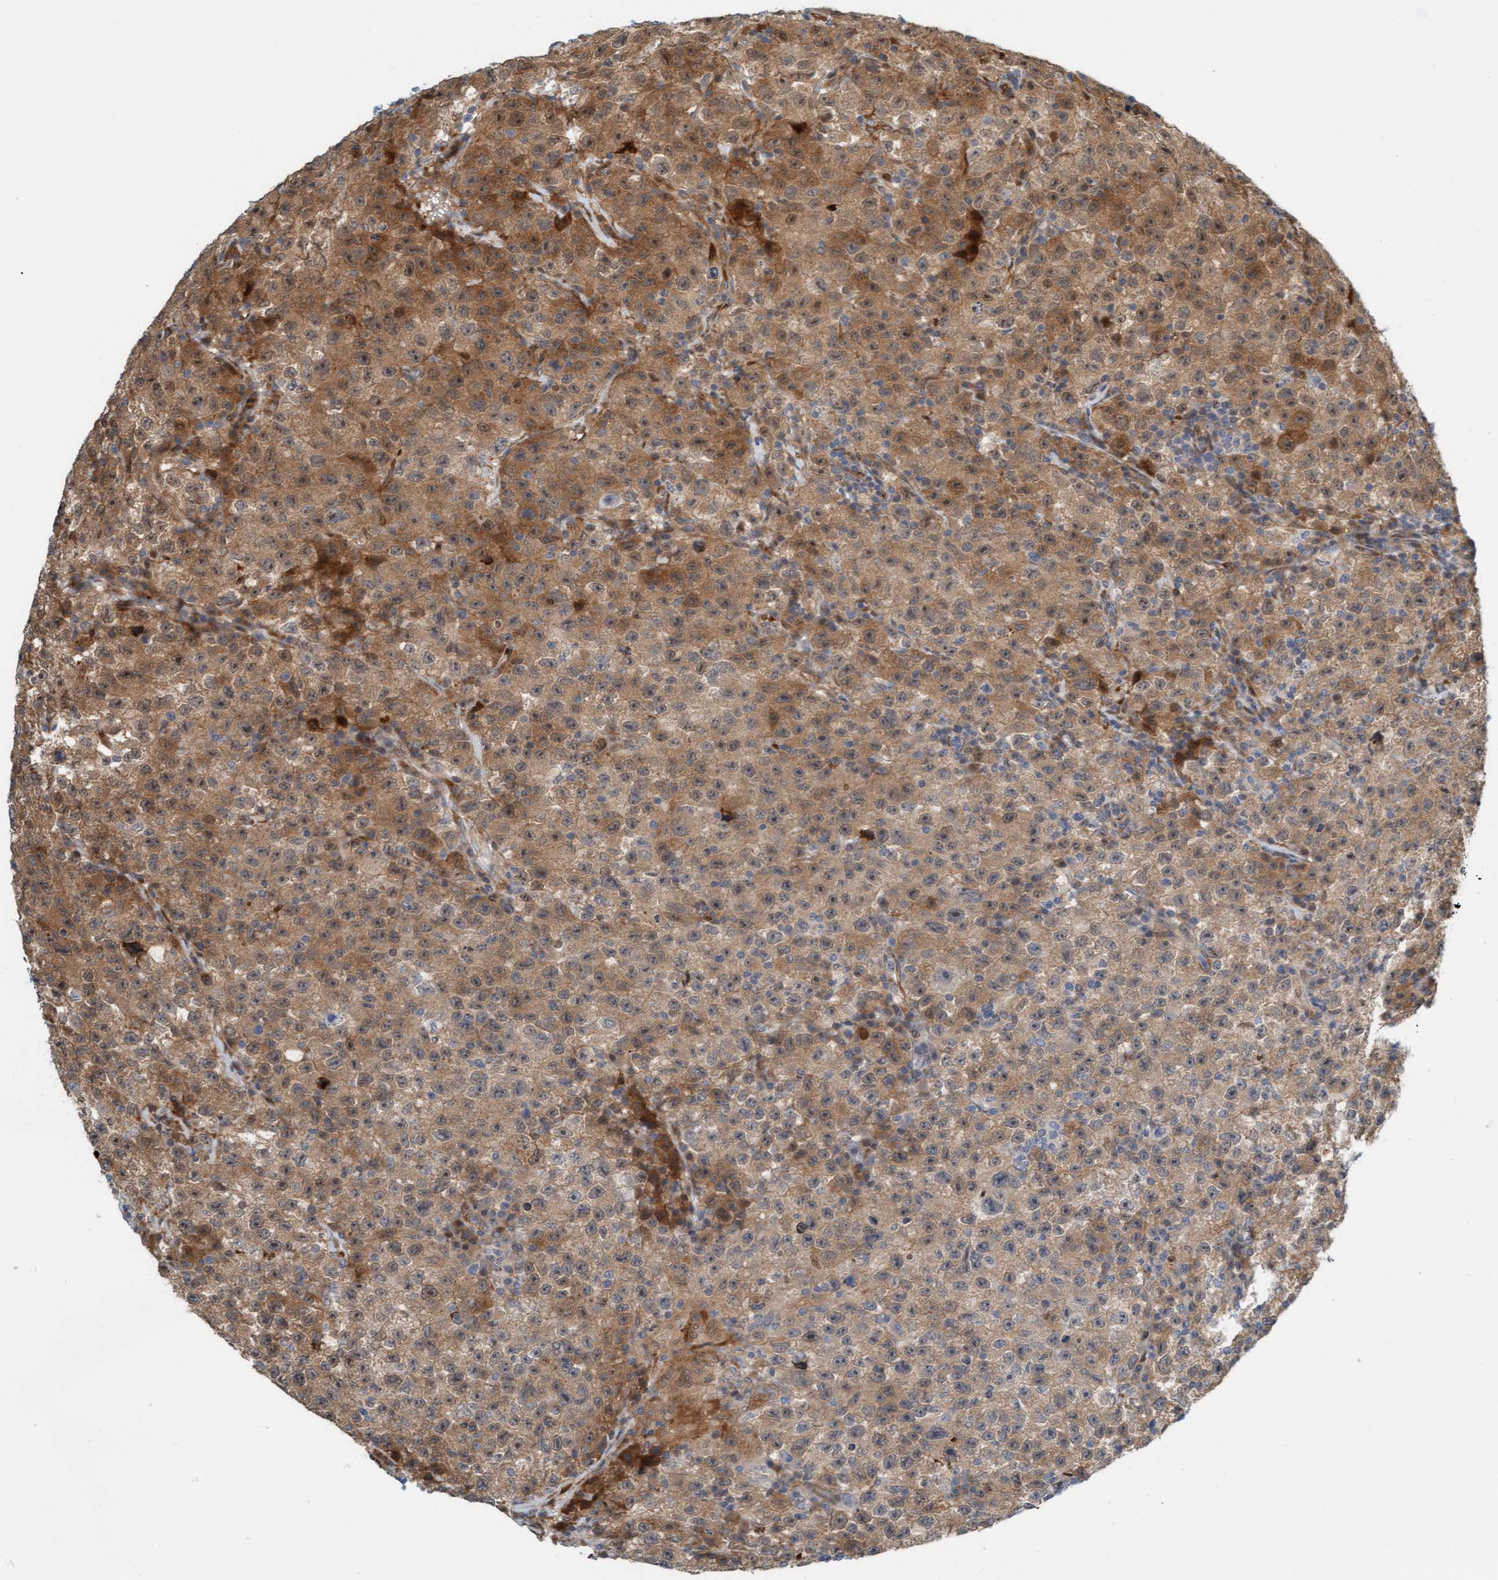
{"staining": {"intensity": "moderate", "quantity": ">75%", "location": "cytoplasmic/membranous"}, "tissue": "testis cancer", "cell_type": "Tumor cells", "image_type": "cancer", "snomed": [{"axis": "morphology", "description": "Seminoma, NOS"}, {"axis": "topography", "description": "Testis"}], "caption": "Immunohistochemical staining of human testis seminoma reveals moderate cytoplasmic/membranous protein staining in about >75% of tumor cells.", "gene": "EIF4EBP1", "patient": {"sex": "male", "age": 22}}